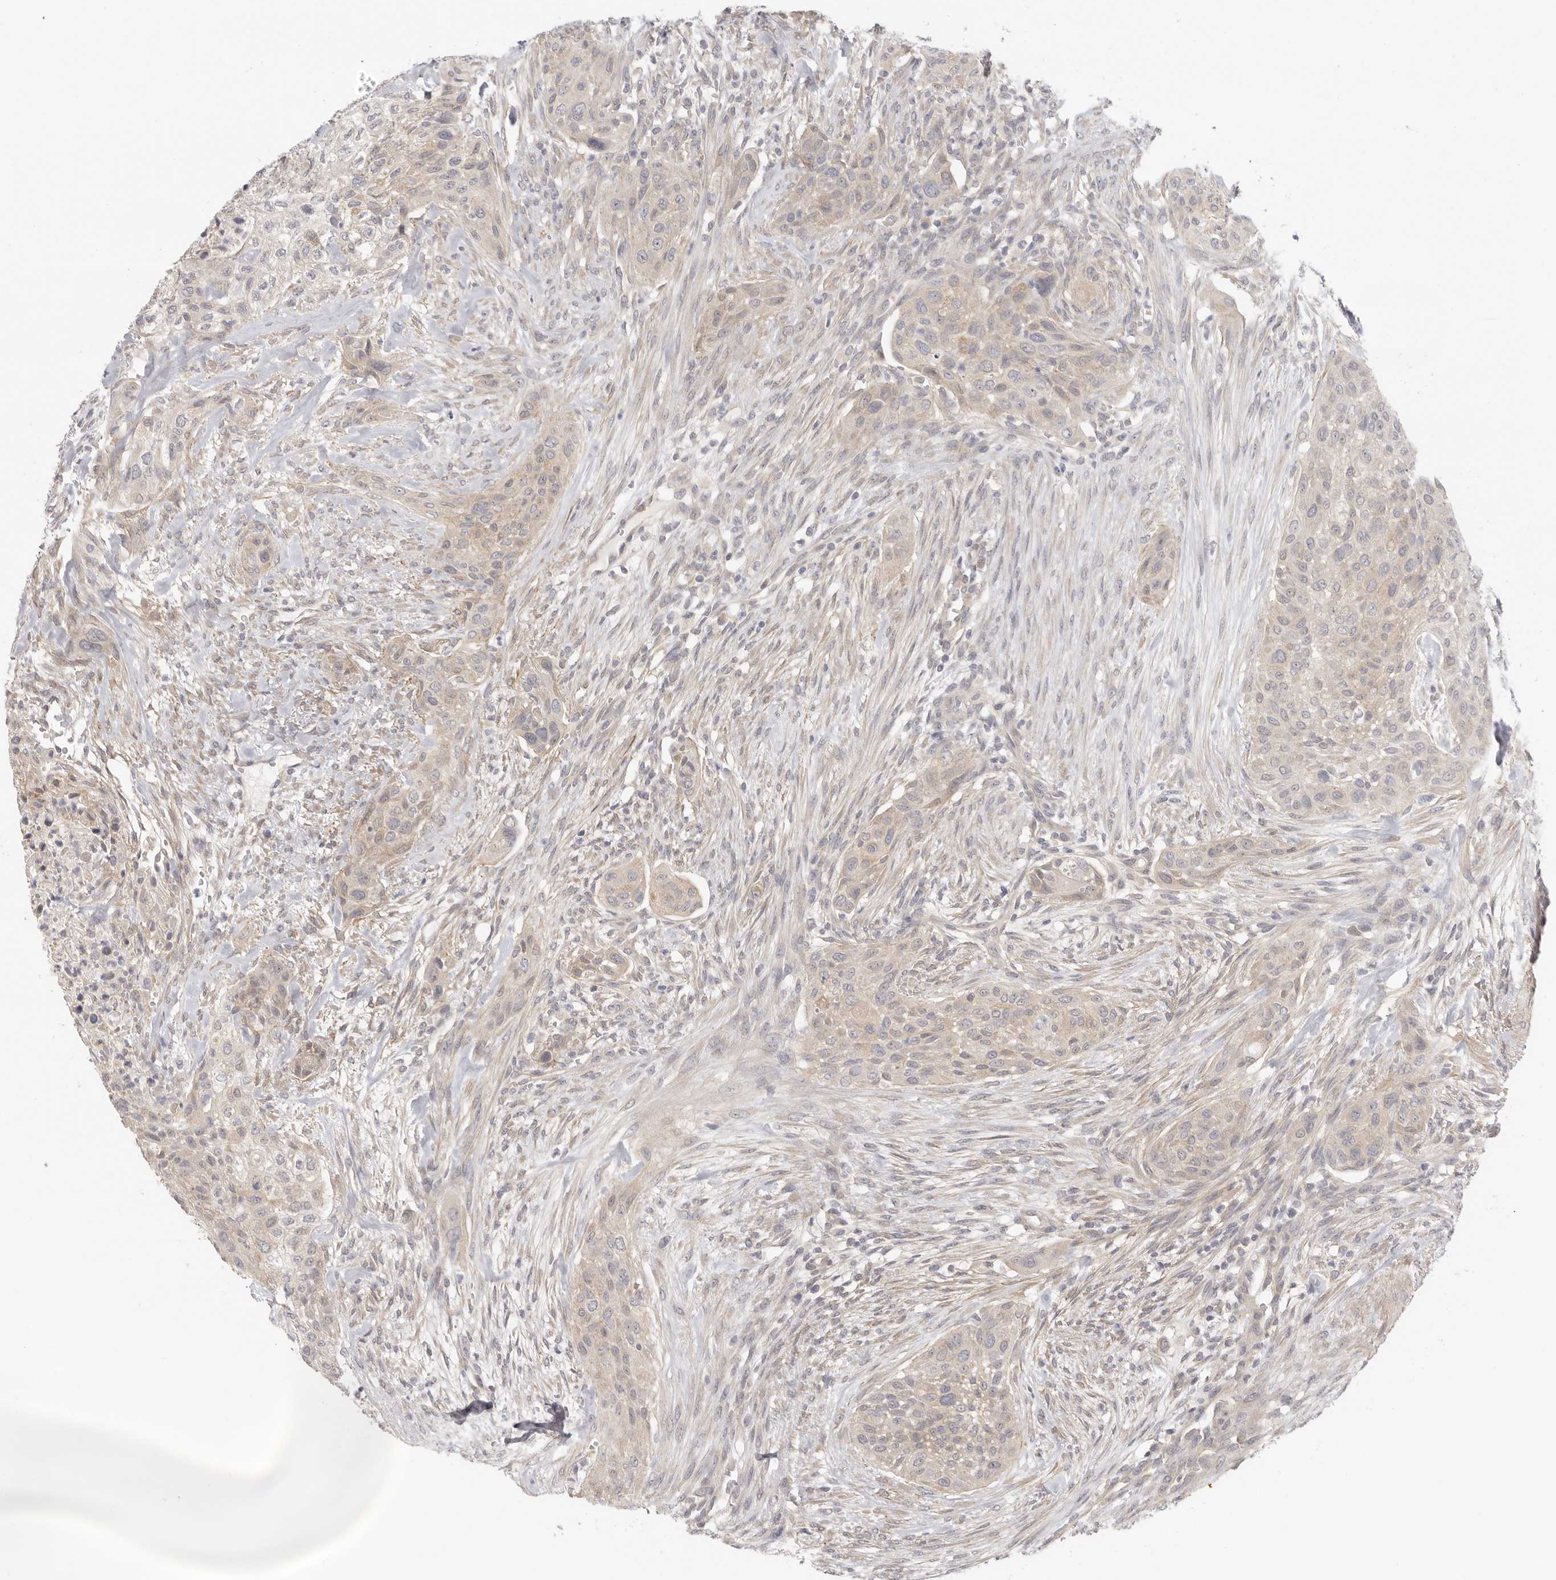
{"staining": {"intensity": "weak", "quantity": "<25%", "location": "cytoplasmic/membranous"}, "tissue": "urothelial cancer", "cell_type": "Tumor cells", "image_type": "cancer", "snomed": [{"axis": "morphology", "description": "Urothelial carcinoma, High grade"}, {"axis": "topography", "description": "Urinary bladder"}], "caption": "The immunohistochemistry (IHC) image has no significant positivity in tumor cells of high-grade urothelial carcinoma tissue.", "gene": "AHDC1", "patient": {"sex": "male", "age": 35}}